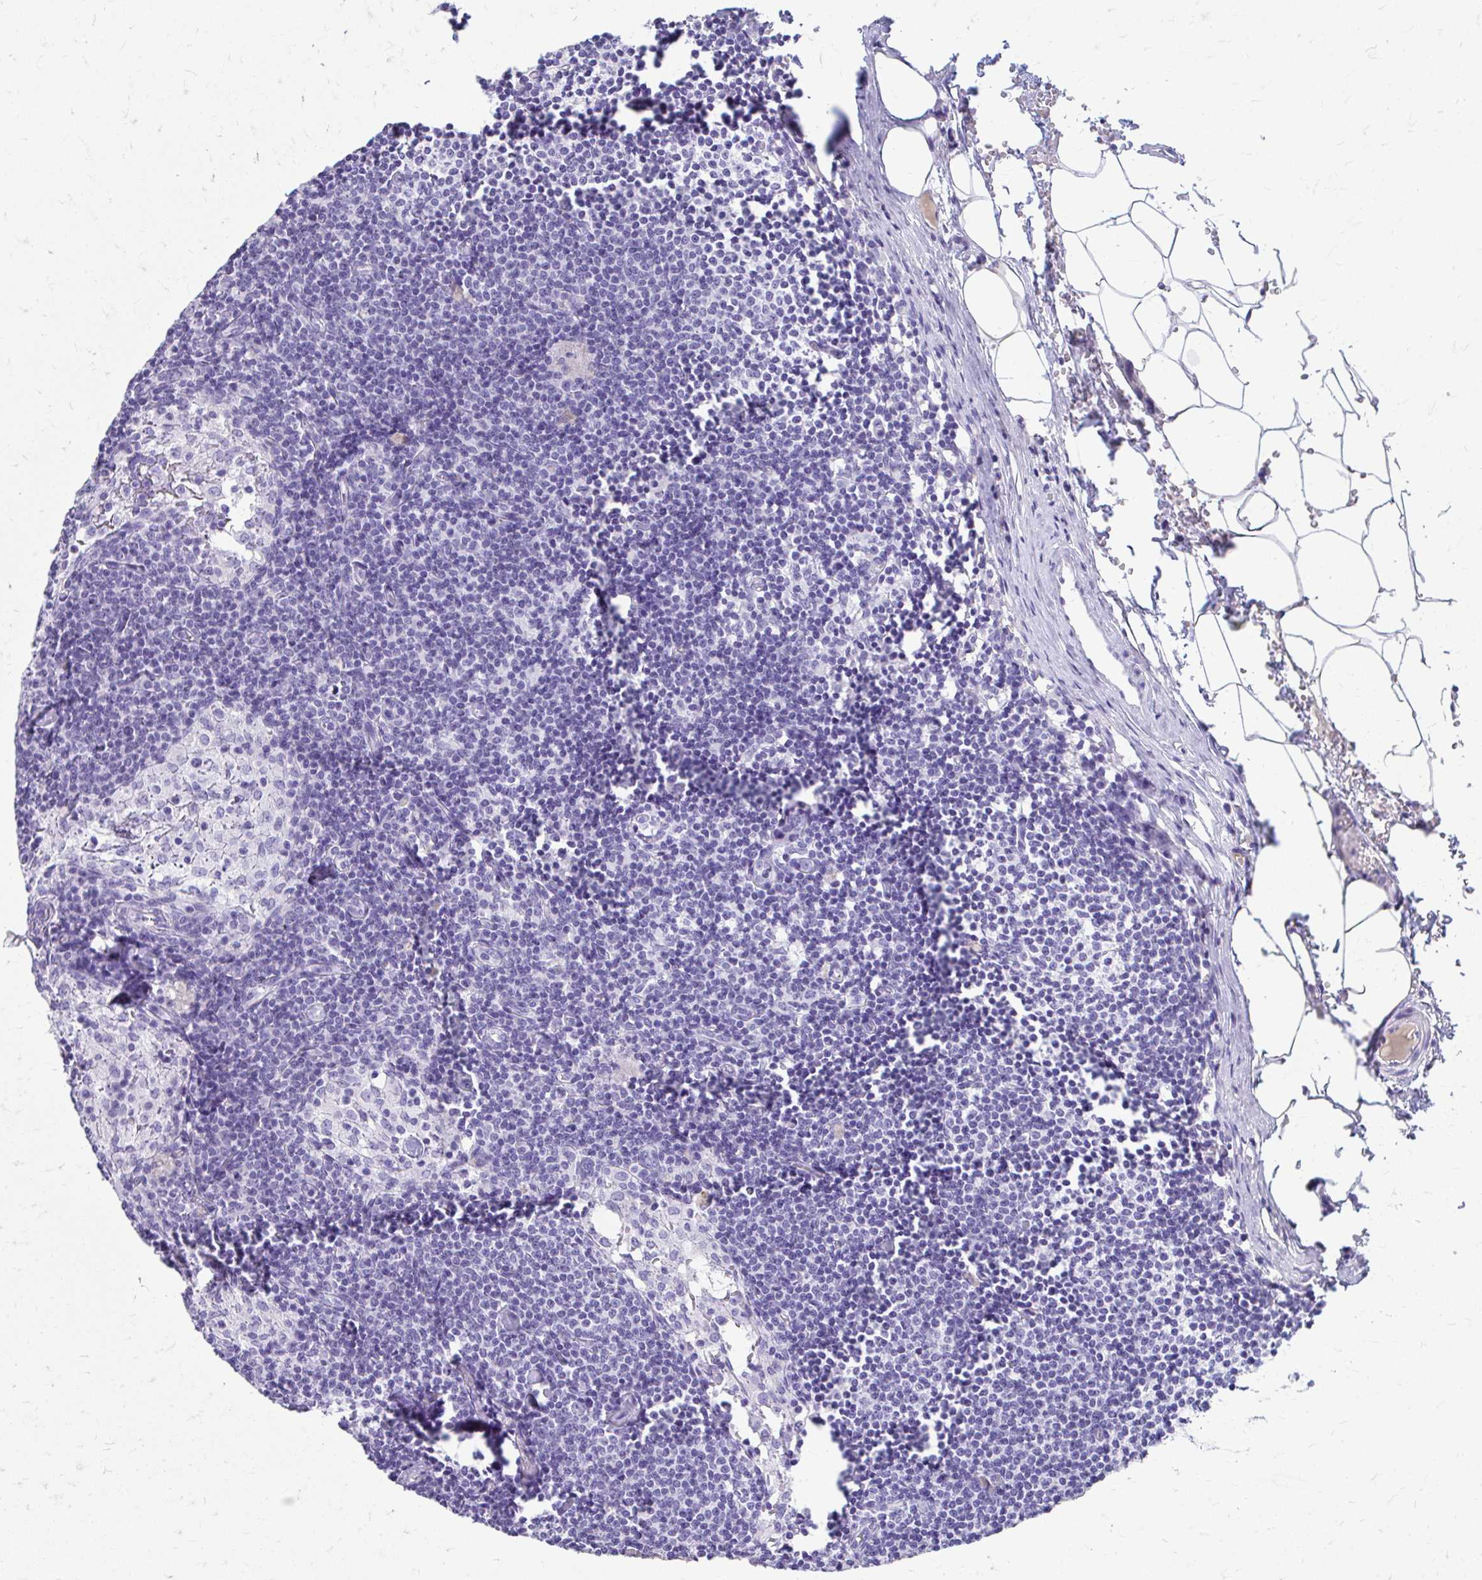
{"staining": {"intensity": "negative", "quantity": "none", "location": "none"}, "tissue": "lymph node", "cell_type": "Germinal center cells", "image_type": "normal", "snomed": [{"axis": "morphology", "description": "Normal tissue, NOS"}, {"axis": "topography", "description": "Lymph node"}], "caption": "Immunohistochemistry of normal human lymph node shows no staining in germinal center cells. (Immunohistochemistry (ihc), brightfield microscopy, high magnification).", "gene": "CFH", "patient": {"sex": "male", "age": 49}}